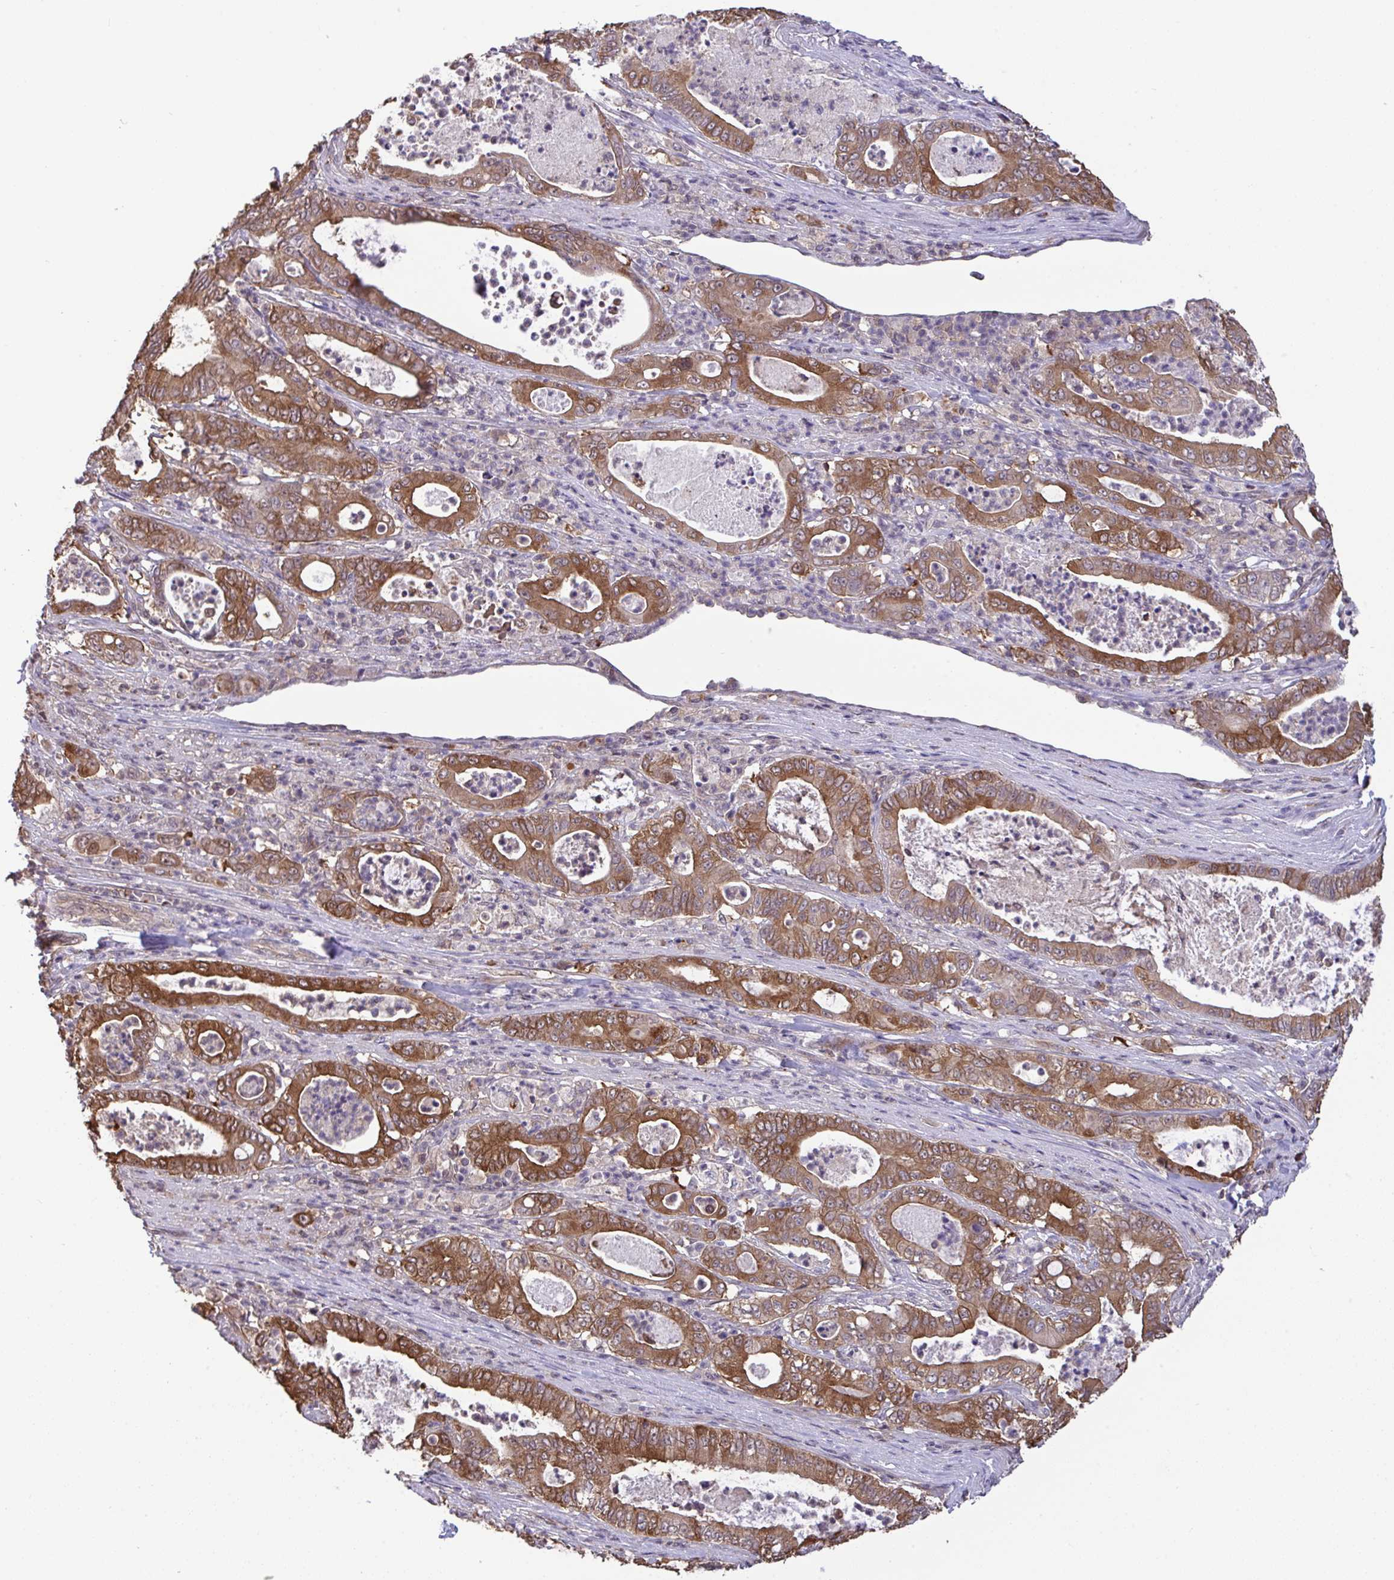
{"staining": {"intensity": "strong", "quantity": ">75%", "location": "cytoplasmic/membranous"}, "tissue": "pancreatic cancer", "cell_type": "Tumor cells", "image_type": "cancer", "snomed": [{"axis": "morphology", "description": "Adenocarcinoma, NOS"}, {"axis": "topography", "description": "Pancreas"}], "caption": "IHC of pancreatic adenocarcinoma shows high levels of strong cytoplasmic/membranous staining in about >75% of tumor cells. (brown staining indicates protein expression, while blue staining denotes nuclei).", "gene": "C12orf57", "patient": {"sex": "male", "age": 71}}